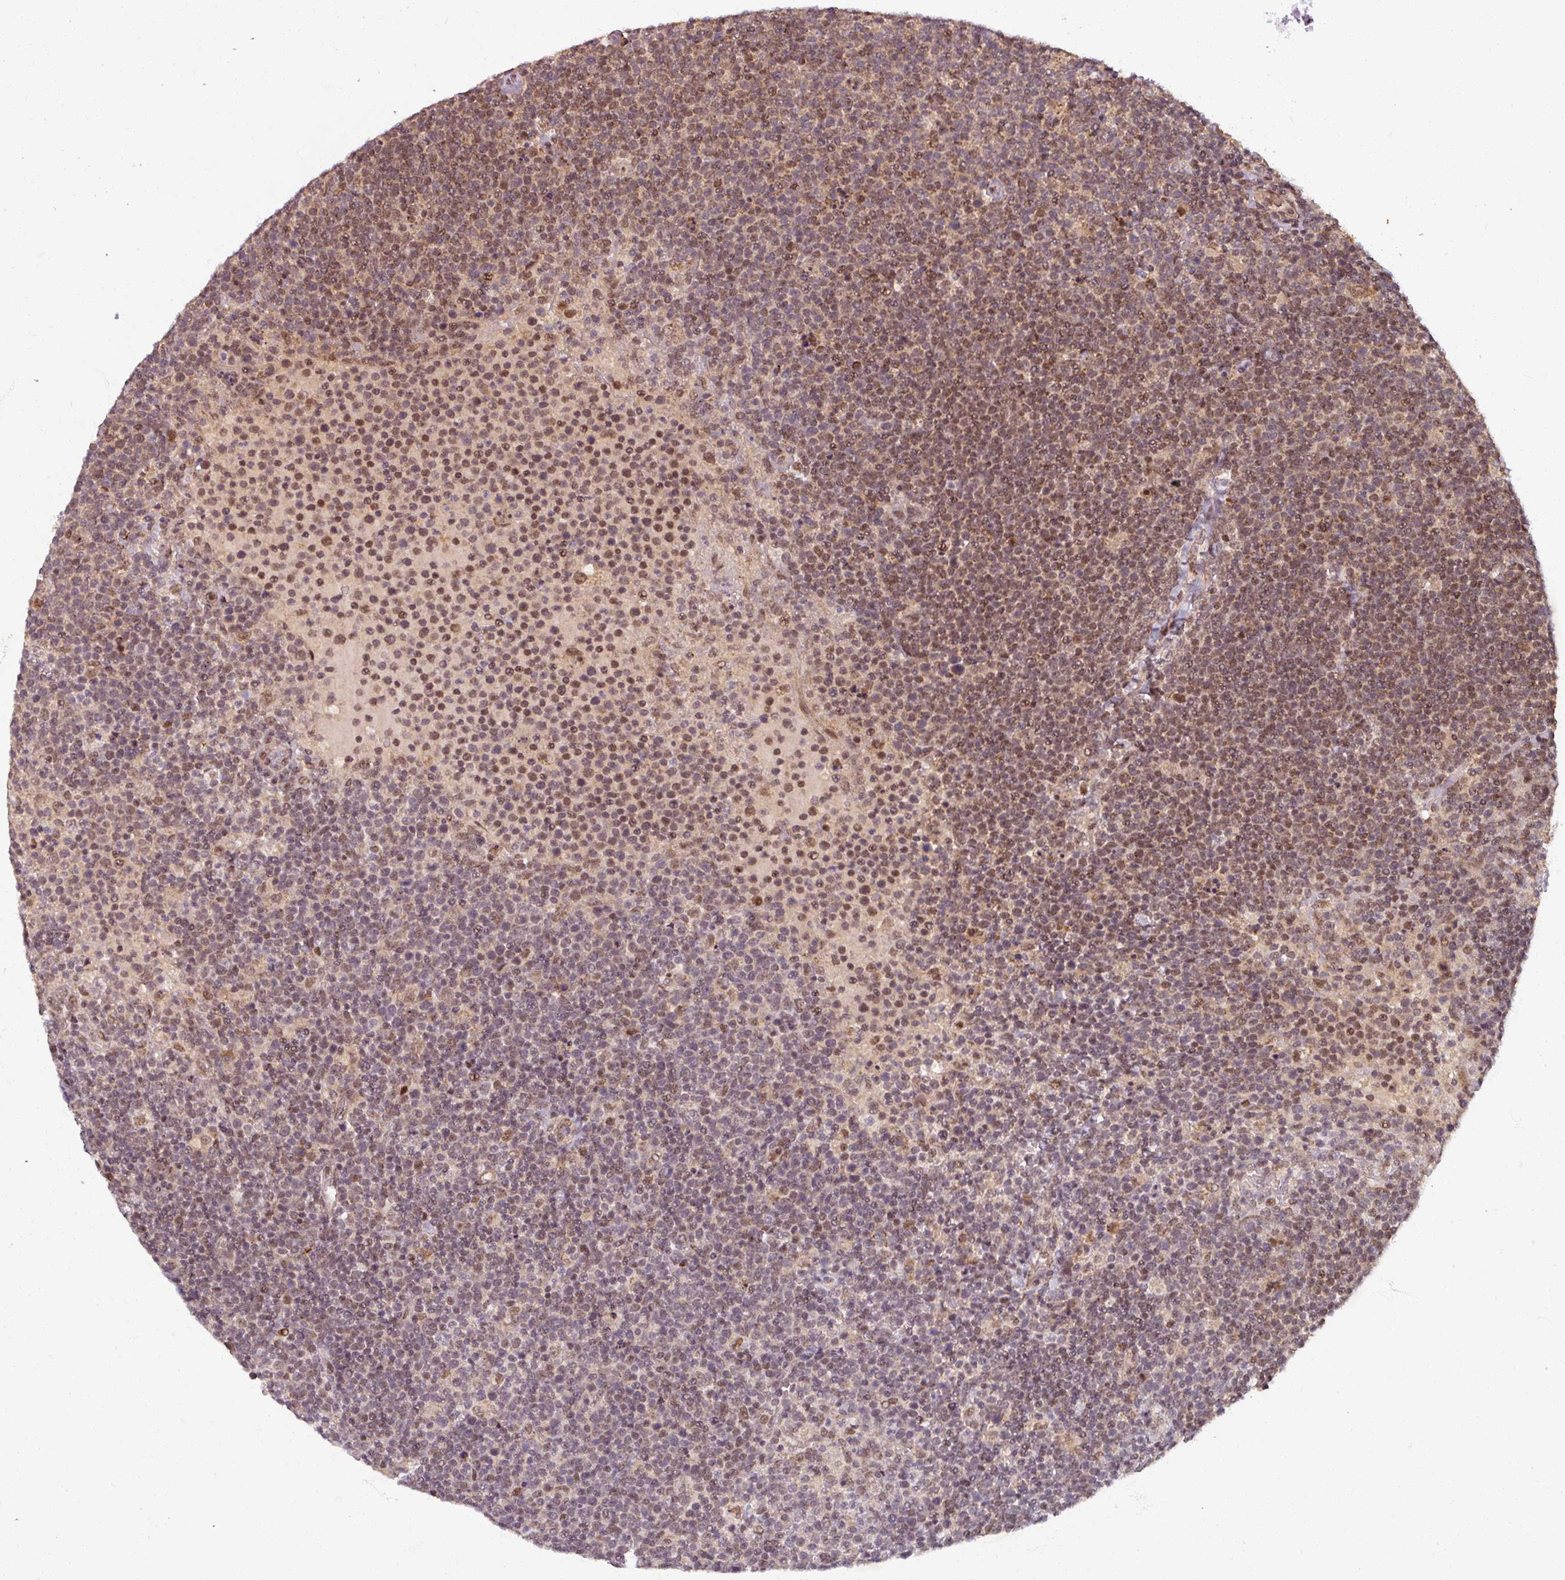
{"staining": {"intensity": "moderate", "quantity": "25%-75%", "location": "nuclear"}, "tissue": "lymphoma", "cell_type": "Tumor cells", "image_type": "cancer", "snomed": [{"axis": "morphology", "description": "Malignant lymphoma, non-Hodgkin's type, High grade"}, {"axis": "topography", "description": "Lymph node"}], "caption": "Immunohistochemical staining of human lymphoma displays moderate nuclear protein expression in approximately 25%-75% of tumor cells.", "gene": "SWI5", "patient": {"sex": "male", "age": 61}}